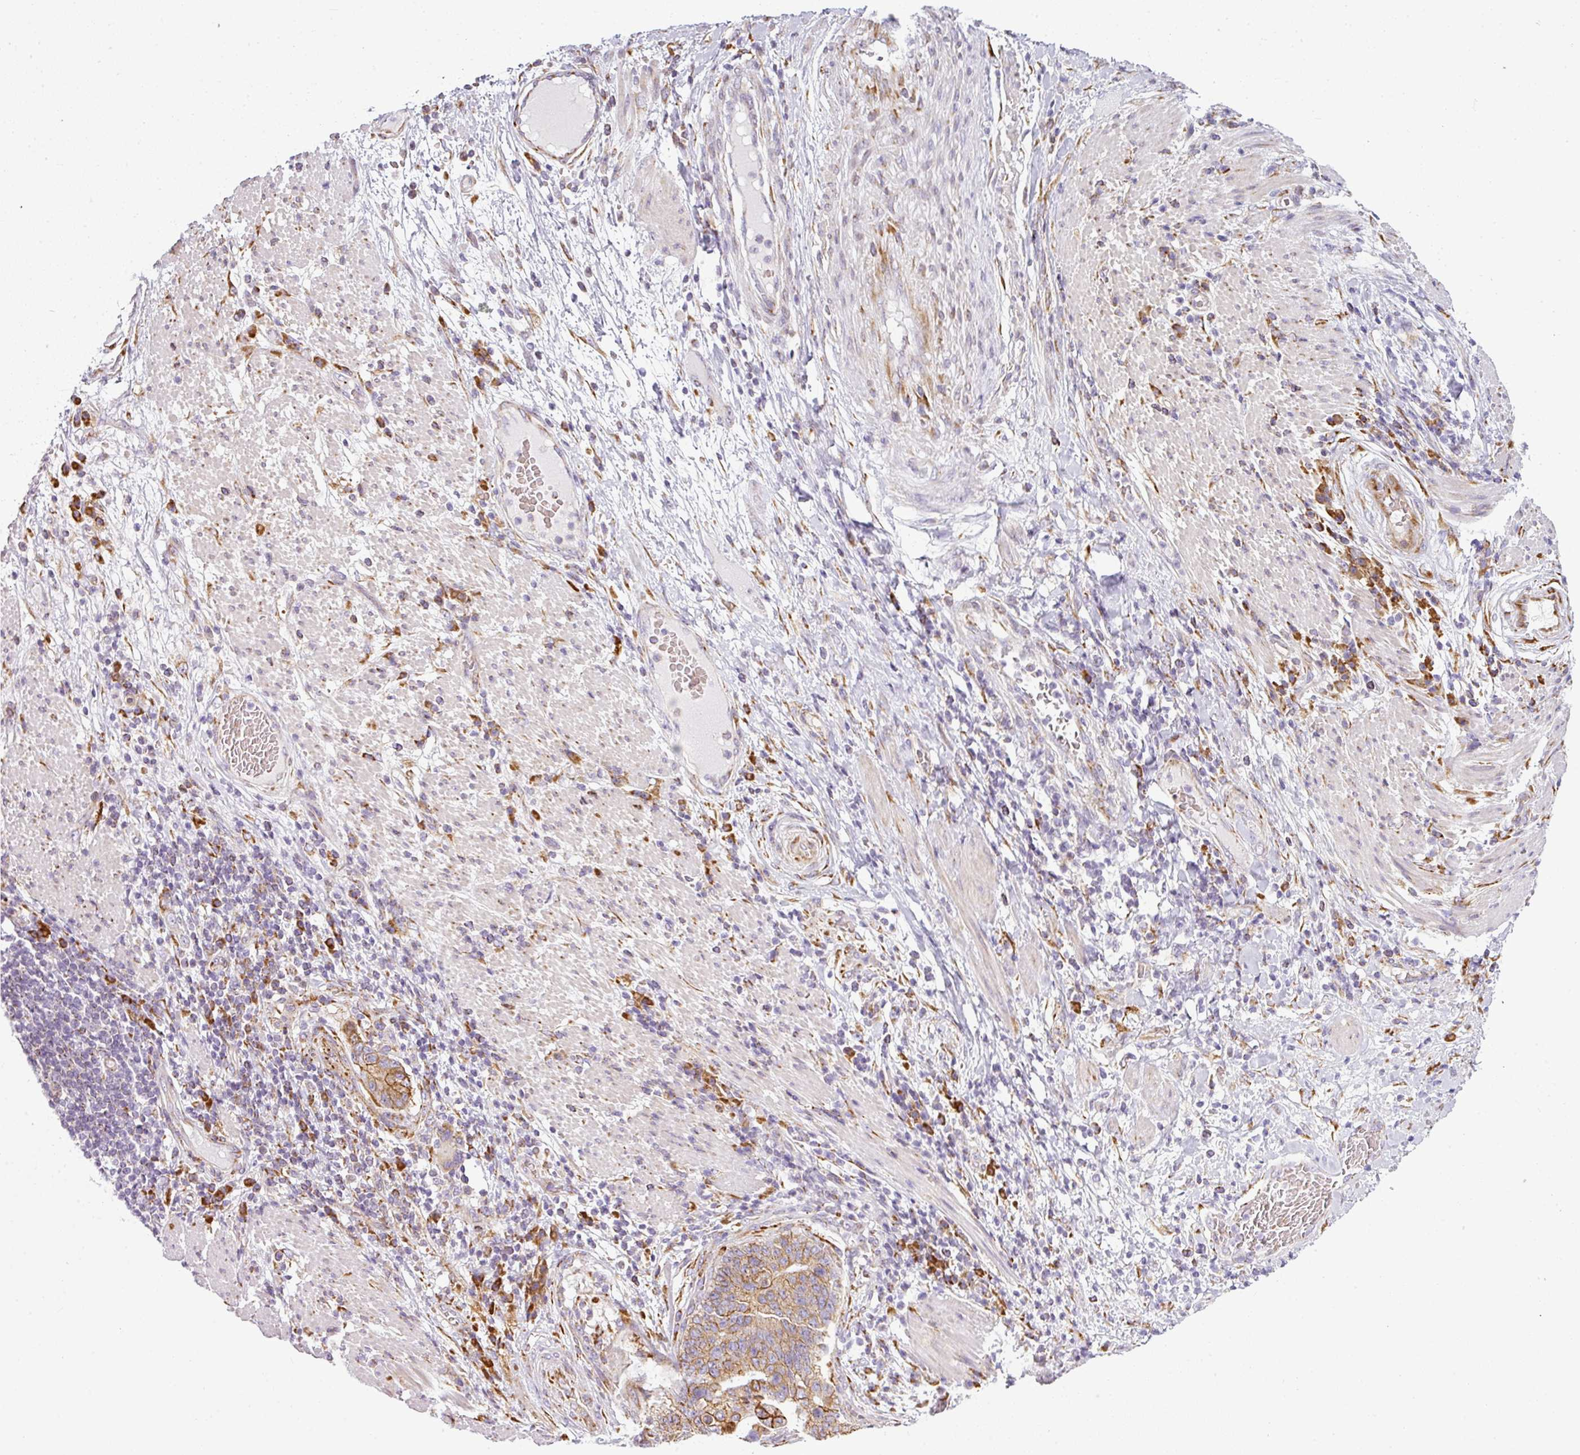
{"staining": {"intensity": "moderate", "quantity": ">75%", "location": "cytoplasmic/membranous"}, "tissue": "stomach cancer", "cell_type": "Tumor cells", "image_type": "cancer", "snomed": [{"axis": "morphology", "description": "Normal tissue, NOS"}, {"axis": "morphology", "description": "Adenocarcinoma, NOS"}, {"axis": "topography", "description": "Stomach"}], "caption": "This is a photomicrograph of immunohistochemistry (IHC) staining of stomach cancer (adenocarcinoma), which shows moderate staining in the cytoplasmic/membranous of tumor cells.", "gene": "ANKRD18A", "patient": {"sex": "female", "age": 64}}